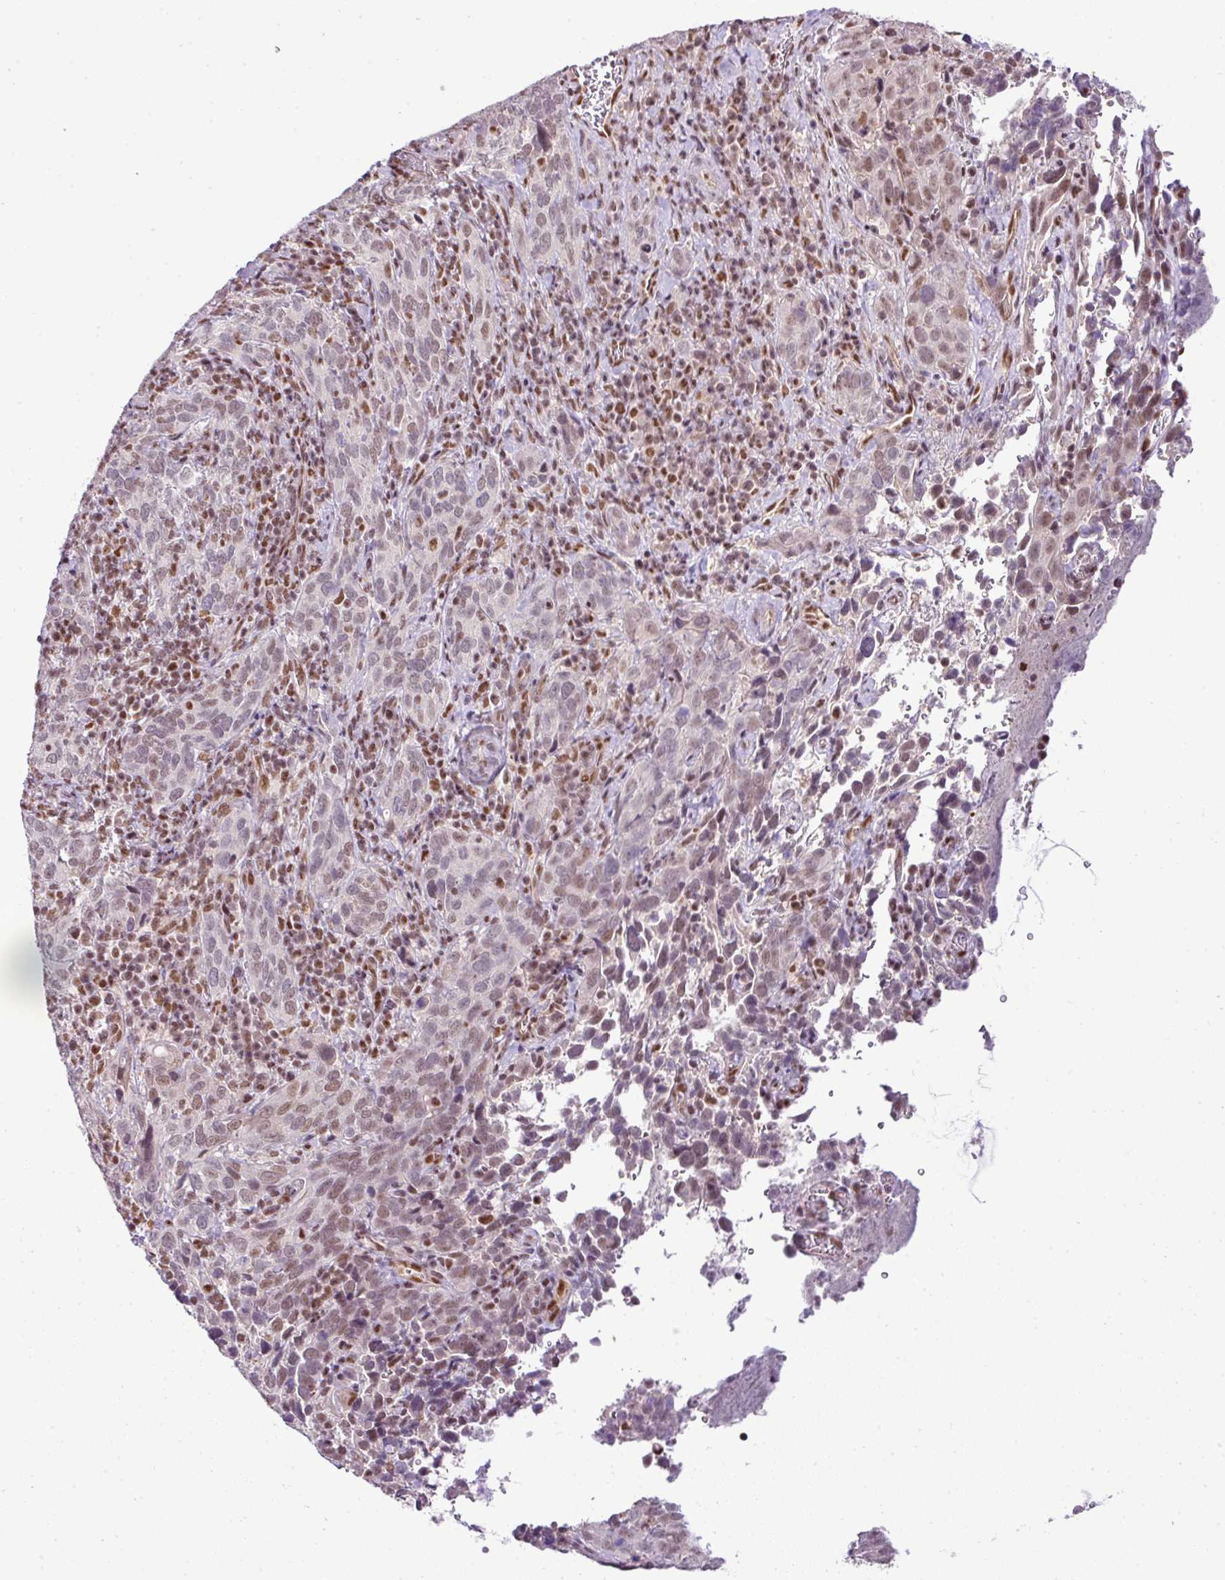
{"staining": {"intensity": "moderate", "quantity": "25%-75%", "location": "nuclear"}, "tissue": "cervical cancer", "cell_type": "Tumor cells", "image_type": "cancer", "snomed": [{"axis": "morphology", "description": "Squamous cell carcinoma, NOS"}, {"axis": "topography", "description": "Cervix"}], "caption": "A histopathology image showing moderate nuclear expression in approximately 25%-75% of tumor cells in cervical squamous cell carcinoma, as visualized by brown immunohistochemical staining.", "gene": "PGAP4", "patient": {"sex": "female", "age": 51}}